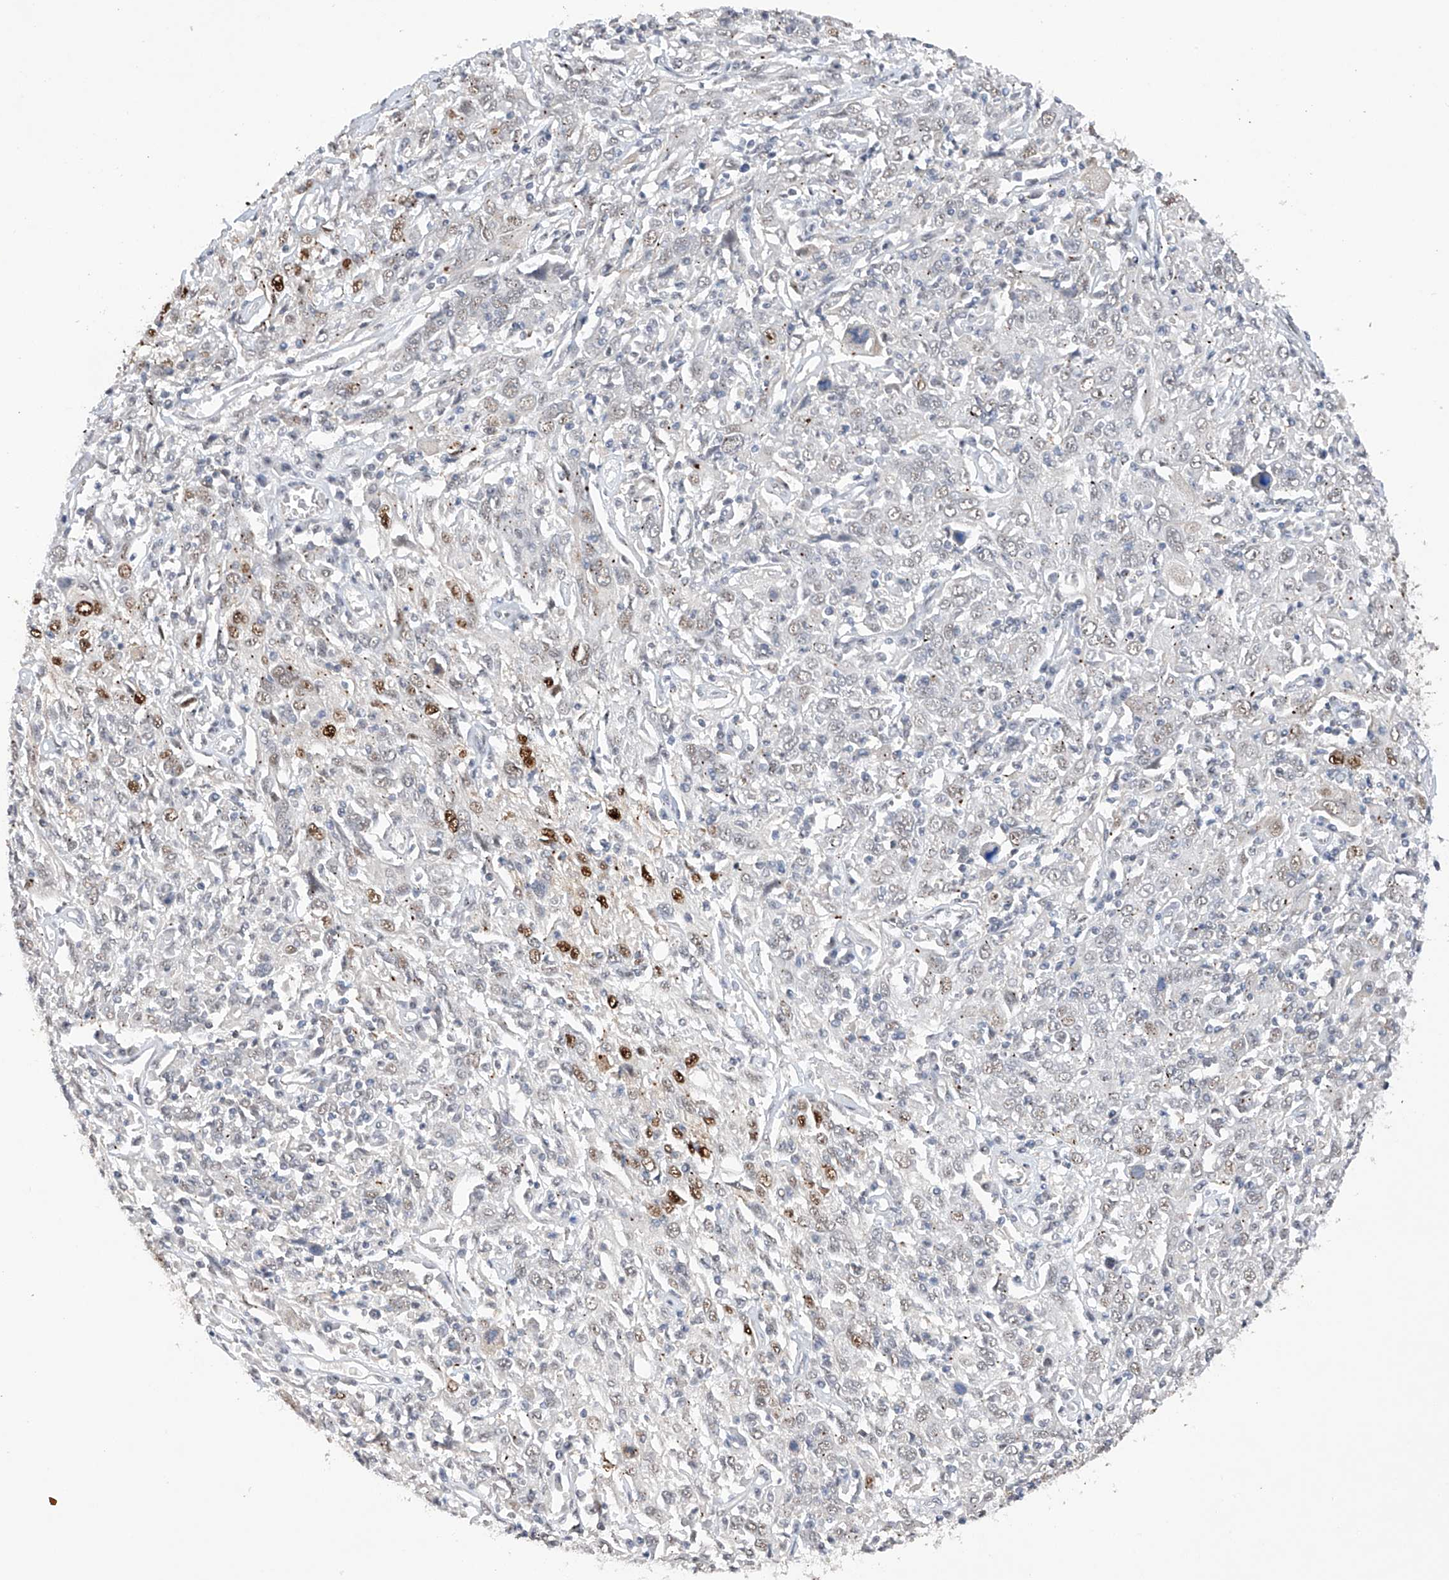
{"staining": {"intensity": "moderate", "quantity": "<25%", "location": "nuclear"}, "tissue": "cervical cancer", "cell_type": "Tumor cells", "image_type": "cancer", "snomed": [{"axis": "morphology", "description": "Squamous cell carcinoma, NOS"}, {"axis": "topography", "description": "Cervix"}], "caption": "Moderate nuclear positivity is appreciated in approximately <25% of tumor cells in cervical squamous cell carcinoma.", "gene": "NFATC4", "patient": {"sex": "female", "age": 46}}